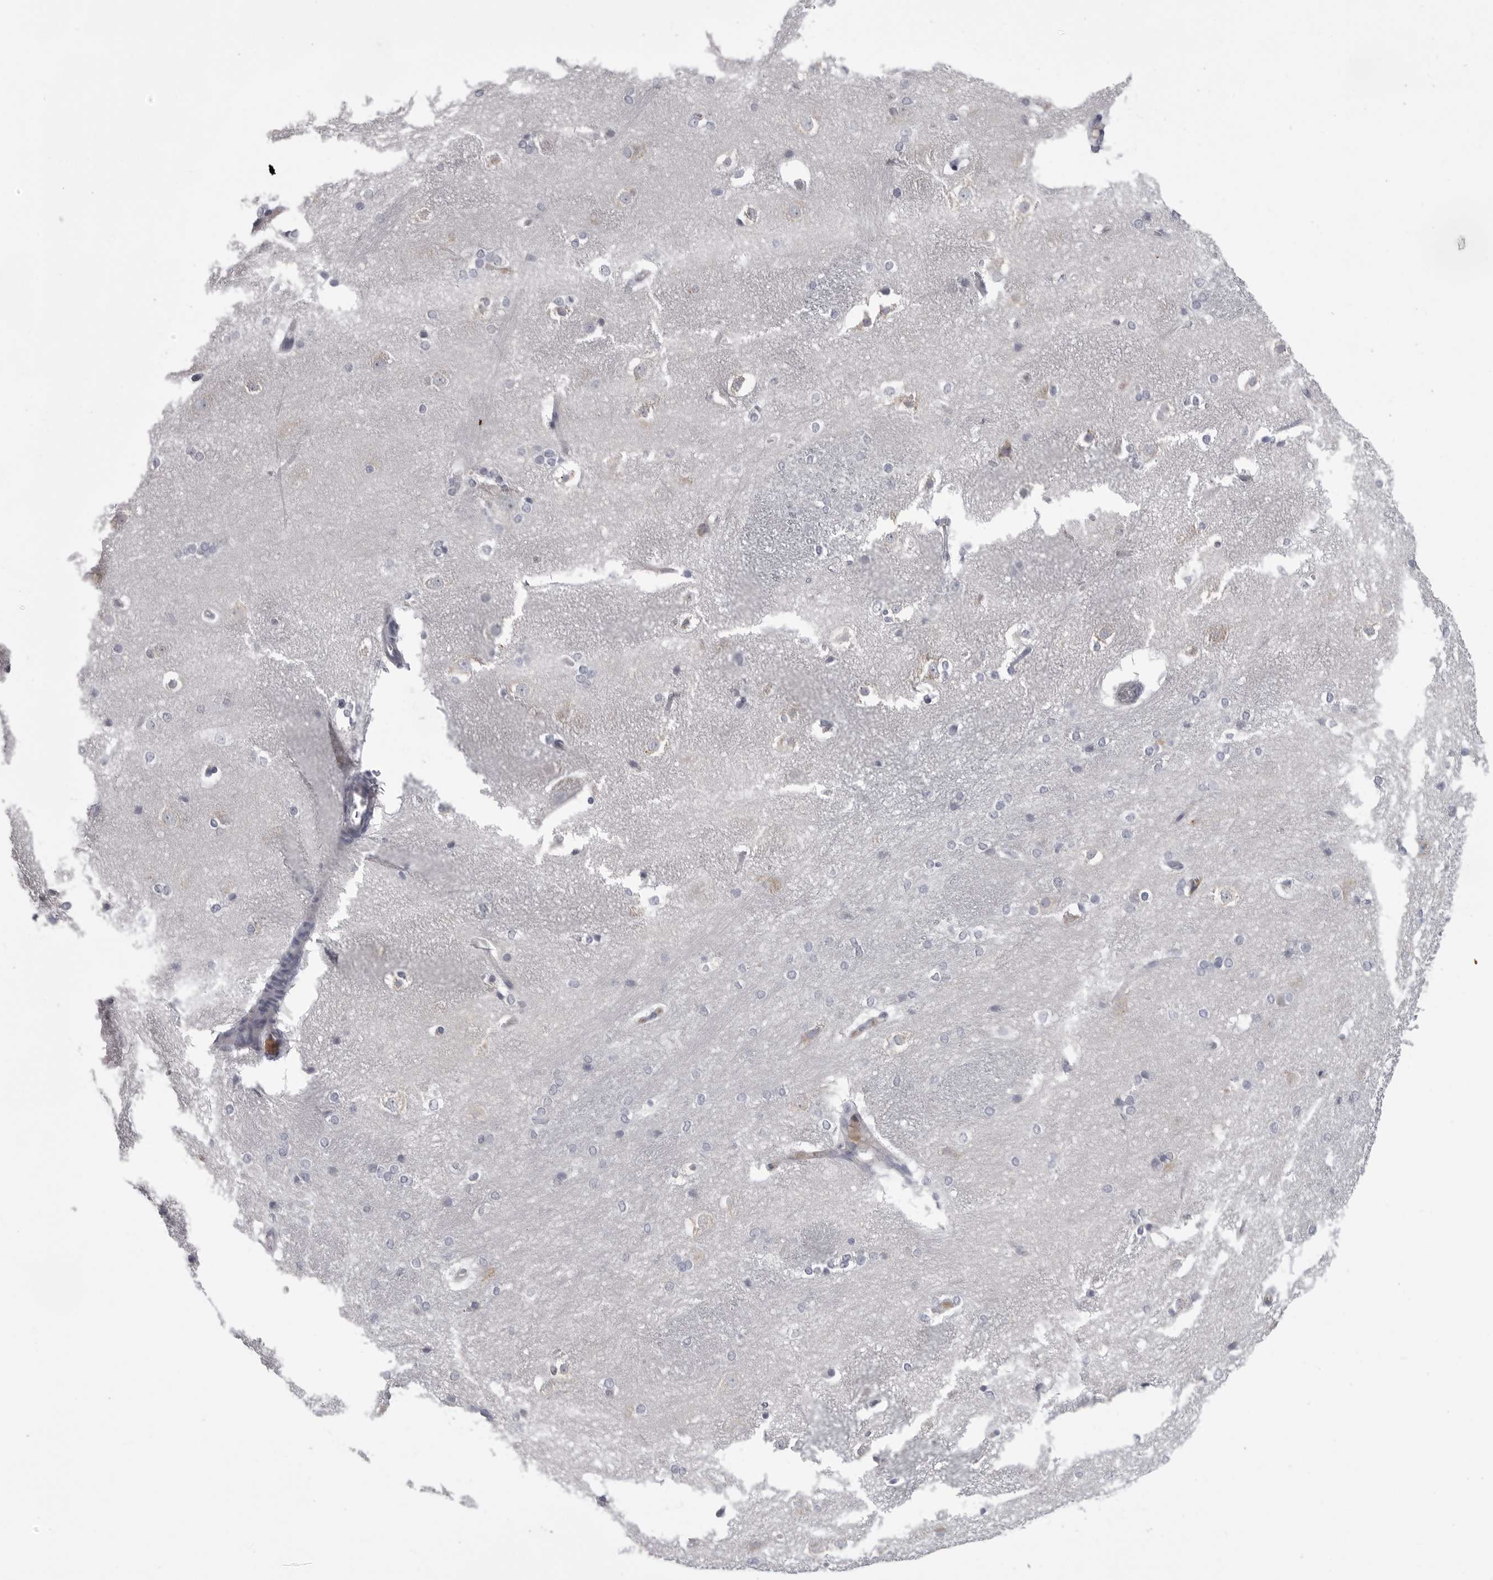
{"staining": {"intensity": "negative", "quantity": "none", "location": "none"}, "tissue": "caudate", "cell_type": "Glial cells", "image_type": "normal", "snomed": [{"axis": "morphology", "description": "Normal tissue, NOS"}, {"axis": "topography", "description": "Lateral ventricle wall"}], "caption": "A micrograph of human caudate is negative for staining in glial cells. Nuclei are stained in blue.", "gene": "FKBP2", "patient": {"sex": "female", "age": 19}}